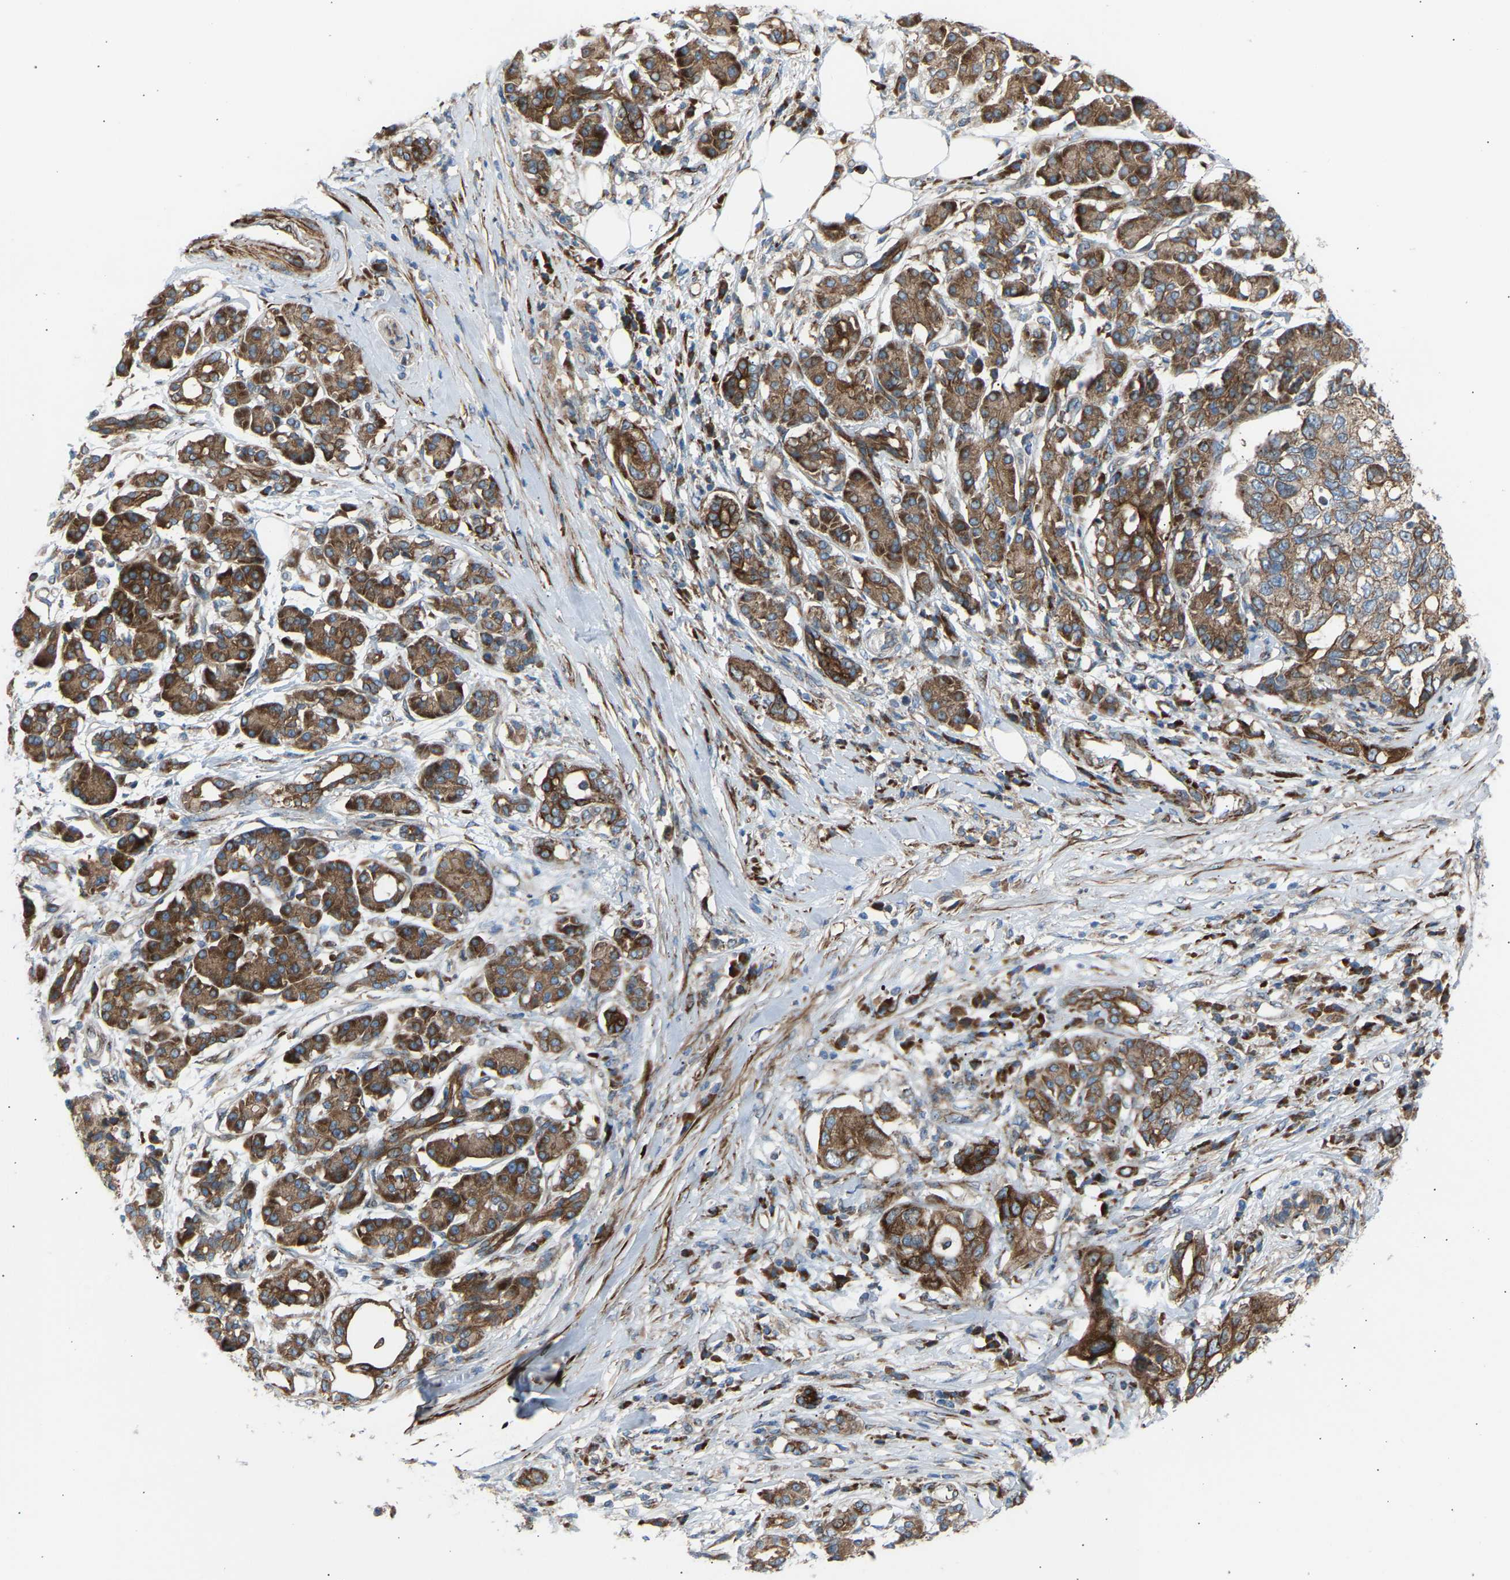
{"staining": {"intensity": "moderate", "quantity": ">75%", "location": "cytoplasmic/membranous"}, "tissue": "pancreatic cancer", "cell_type": "Tumor cells", "image_type": "cancer", "snomed": [{"axis": "morphology", "description": "Adenocarcinoma, NOS"}, {"axis": "topography", "description": "Pancreas"}], "caption": "Protein staining displays moderate cytoplasmic/membranous staining in about >75% of tumor cells in adenocarcinoma (pancreatic). (brown staining indicates protein expression, while blue staining denotes nuclei).", "gene": "VPS41", "patient": {"sex": "female", "age": 56}}